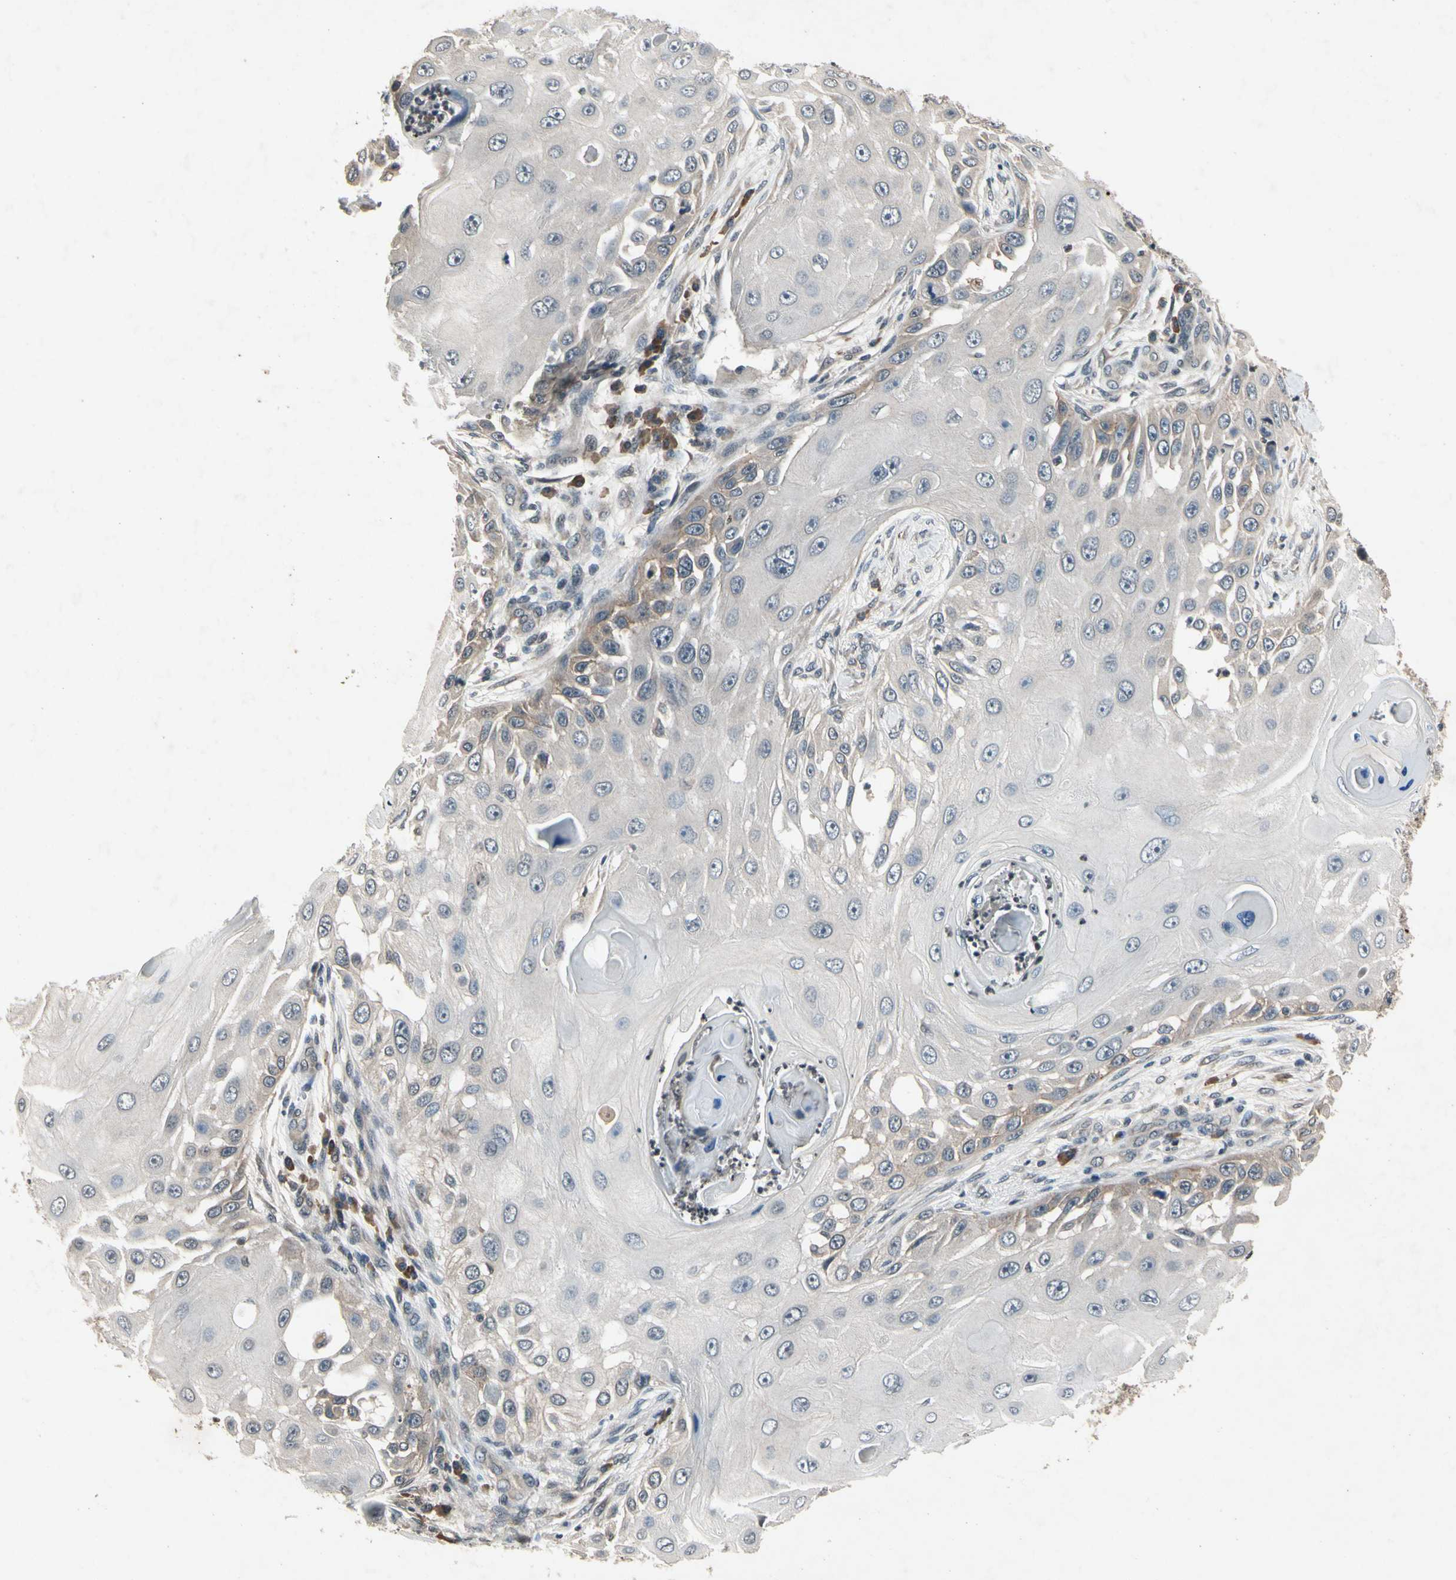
{"staining": {"intensity": "weak", "quantity": "<25%", "location": "cytoplasmic/membranous"}, "tissue": "skin cancer", "cell_type": "Tumor cells", "image_type": "cancer", "snomed": [{"axis": "morphology", "description": "Squamous cell carcinoma, NOS"}, {"axis": "topography", "description": "Skin"}], "caption": "High magnification brightfield microscopy of squamous cell carcinoma (skin) stained with DAB (brown) and counterstained with hematoxylin (blue): tumor cells show no significant positivity. (DAB immunohistochemistry with hematoxylin counter stain).", "gene": "DPY19L3", "patient": {"sex": "female", "age": 44}}